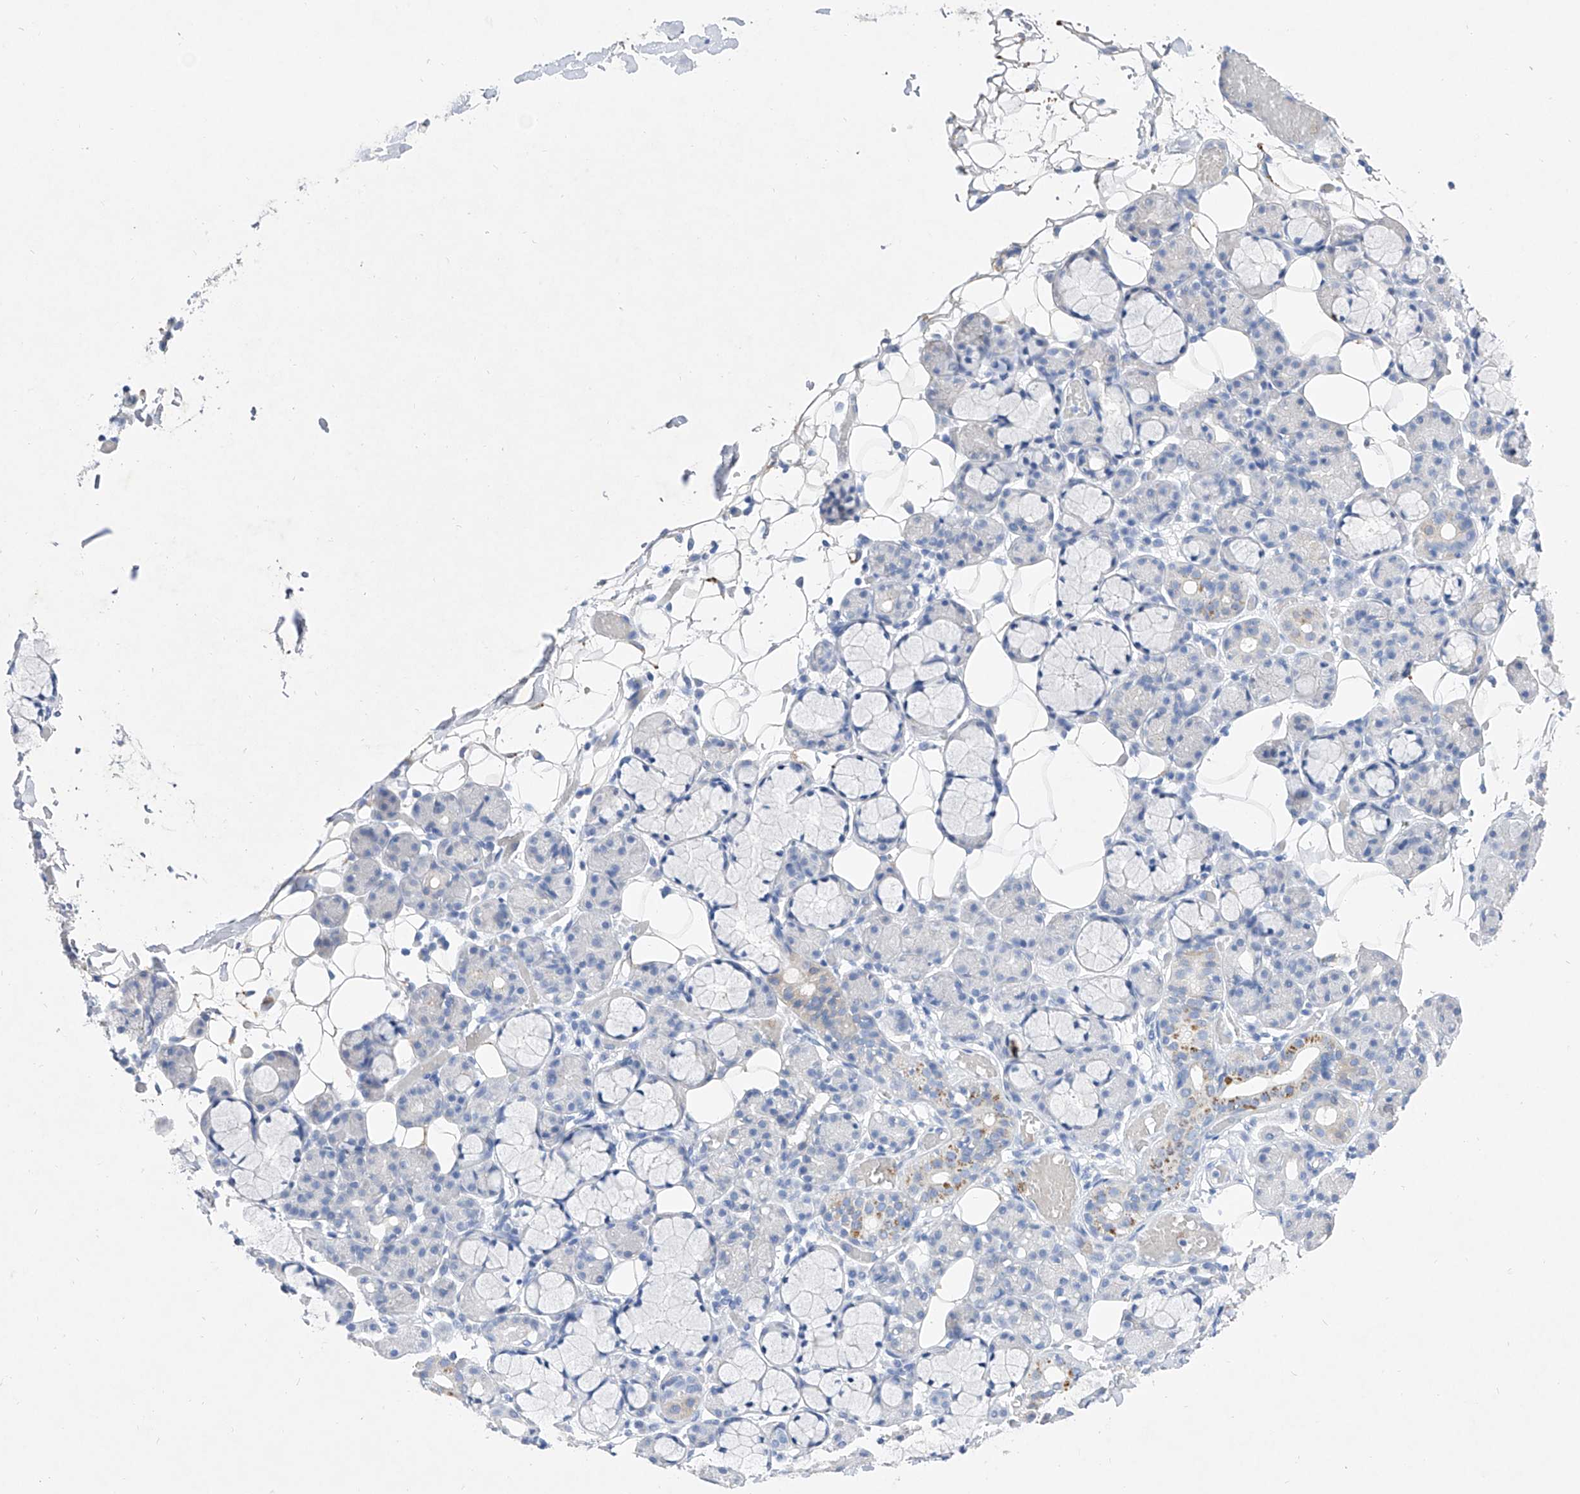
{"staining": {"intensity": "moderate", "quantity": "<25%", "location": "cytoplasmic/membranous"}, "tissue": "salivary gland", "cell_type": "Glandular cells", "image_type": "normal", "snomed": [{"axis": "morphology", "description": "Normal tissue, NOS"}, {"axis": "topography", "description": "Salivary gland"}], "caption": "Moderate cytoplasmic/membranous protein positivity is present in about <25% of glandular cells in salivary gland.", "gene": "TM7SF2", "patient": {"sex": "male", "age": 63}}